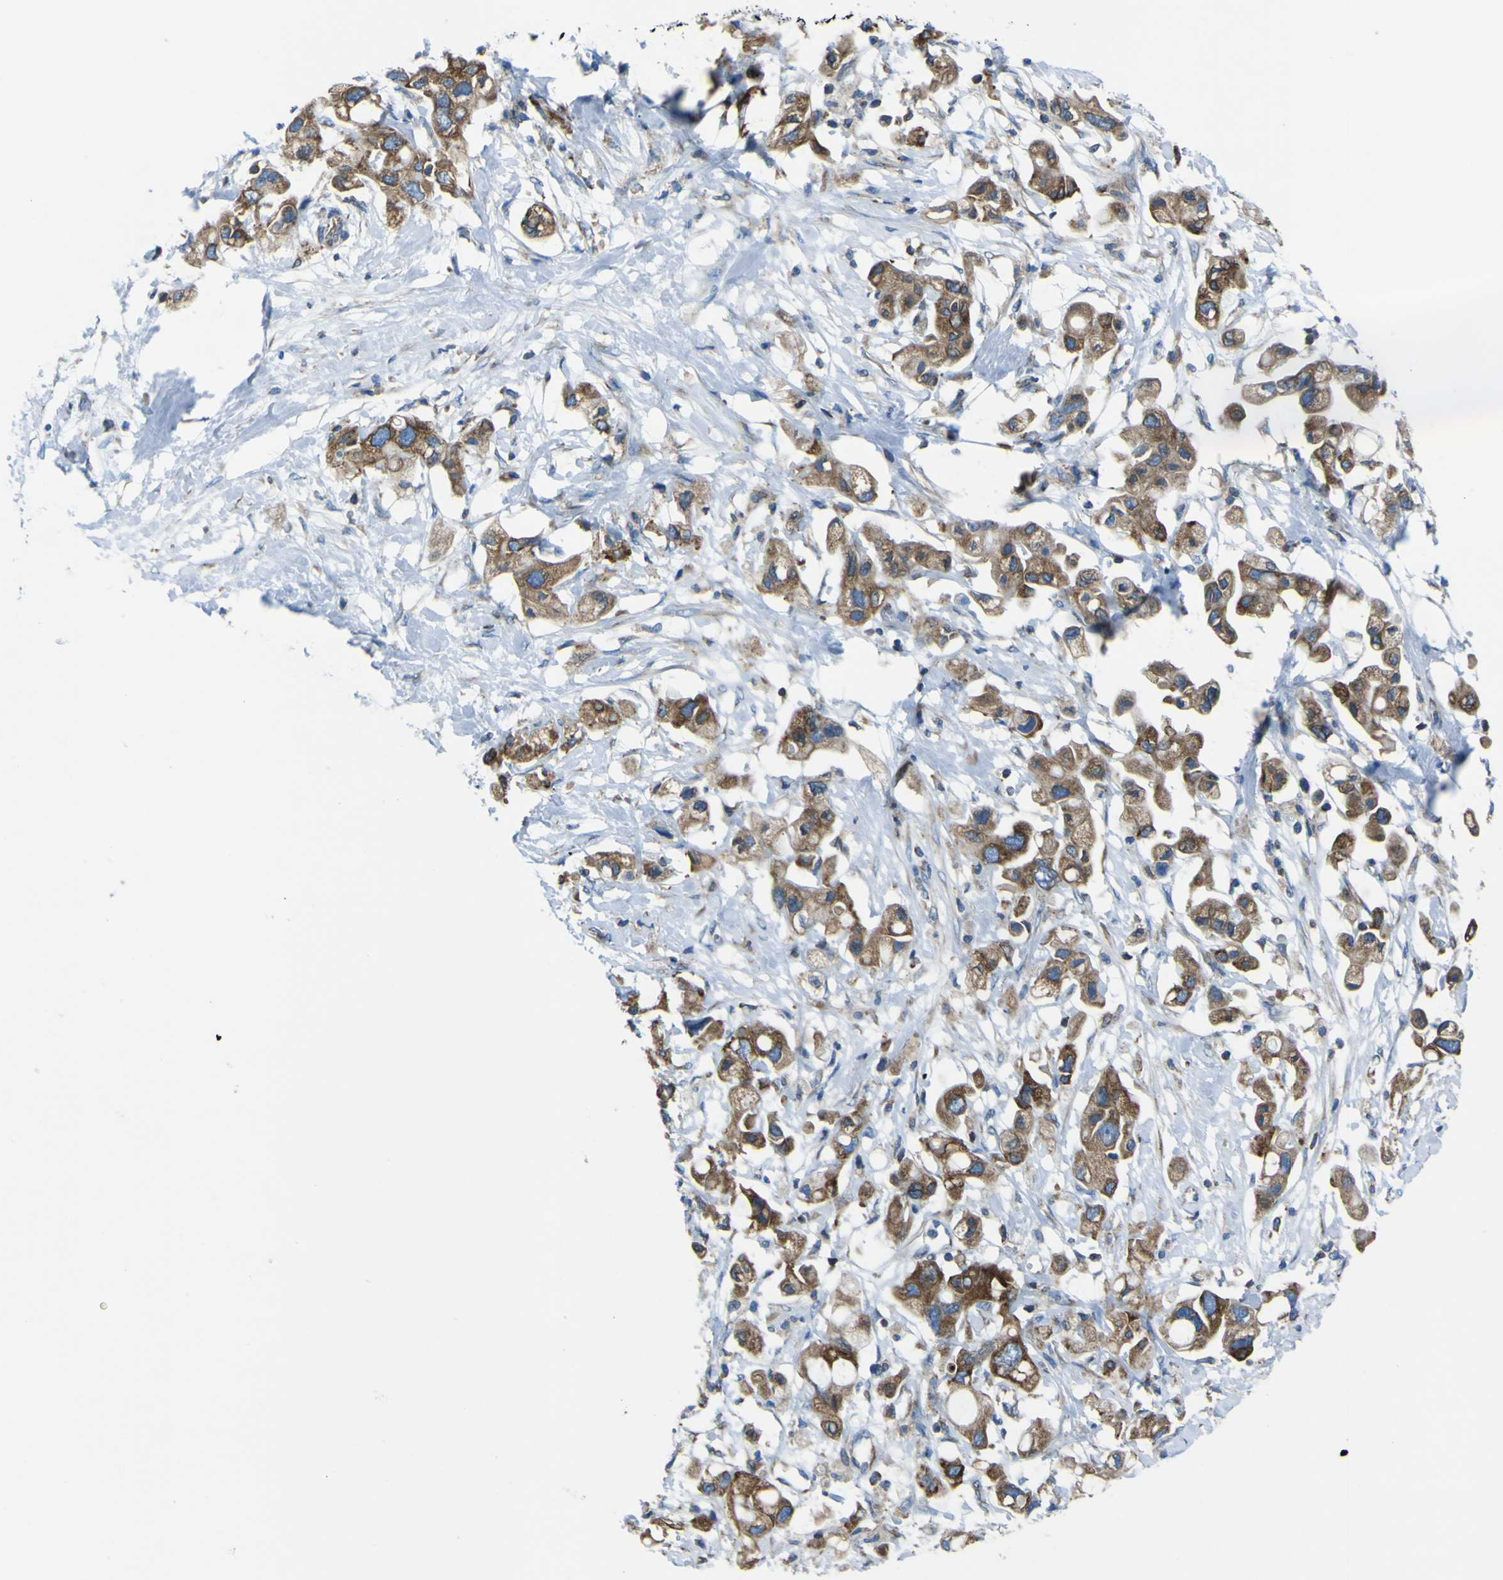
{"staining": {"intensity": "moderate", "quantity": ">75%", "location": "cytoplasmic/membranous"}, "tissue": "pancreatic cancer", "cell_type": "Tumor cells", "image_type": "cancer", "snomed": [{"axis": "morphology", "description": "Adenocarcinoma, NOS"}, {"axis": "topography", "description": "Pancreas"}], "caption": "Immunohistochemical staining of pancreatic cancer (adenocarcinoma) reveals medium levels of moderate cytoplasmic/membranous protein positivity in about >75% of tumor cells. Immunohistochemistry (ihc) stains the protein in brown and the nuclei are stained blue.", "gene": "STIM1", "patient": {"sex": "female", "age": 56}}